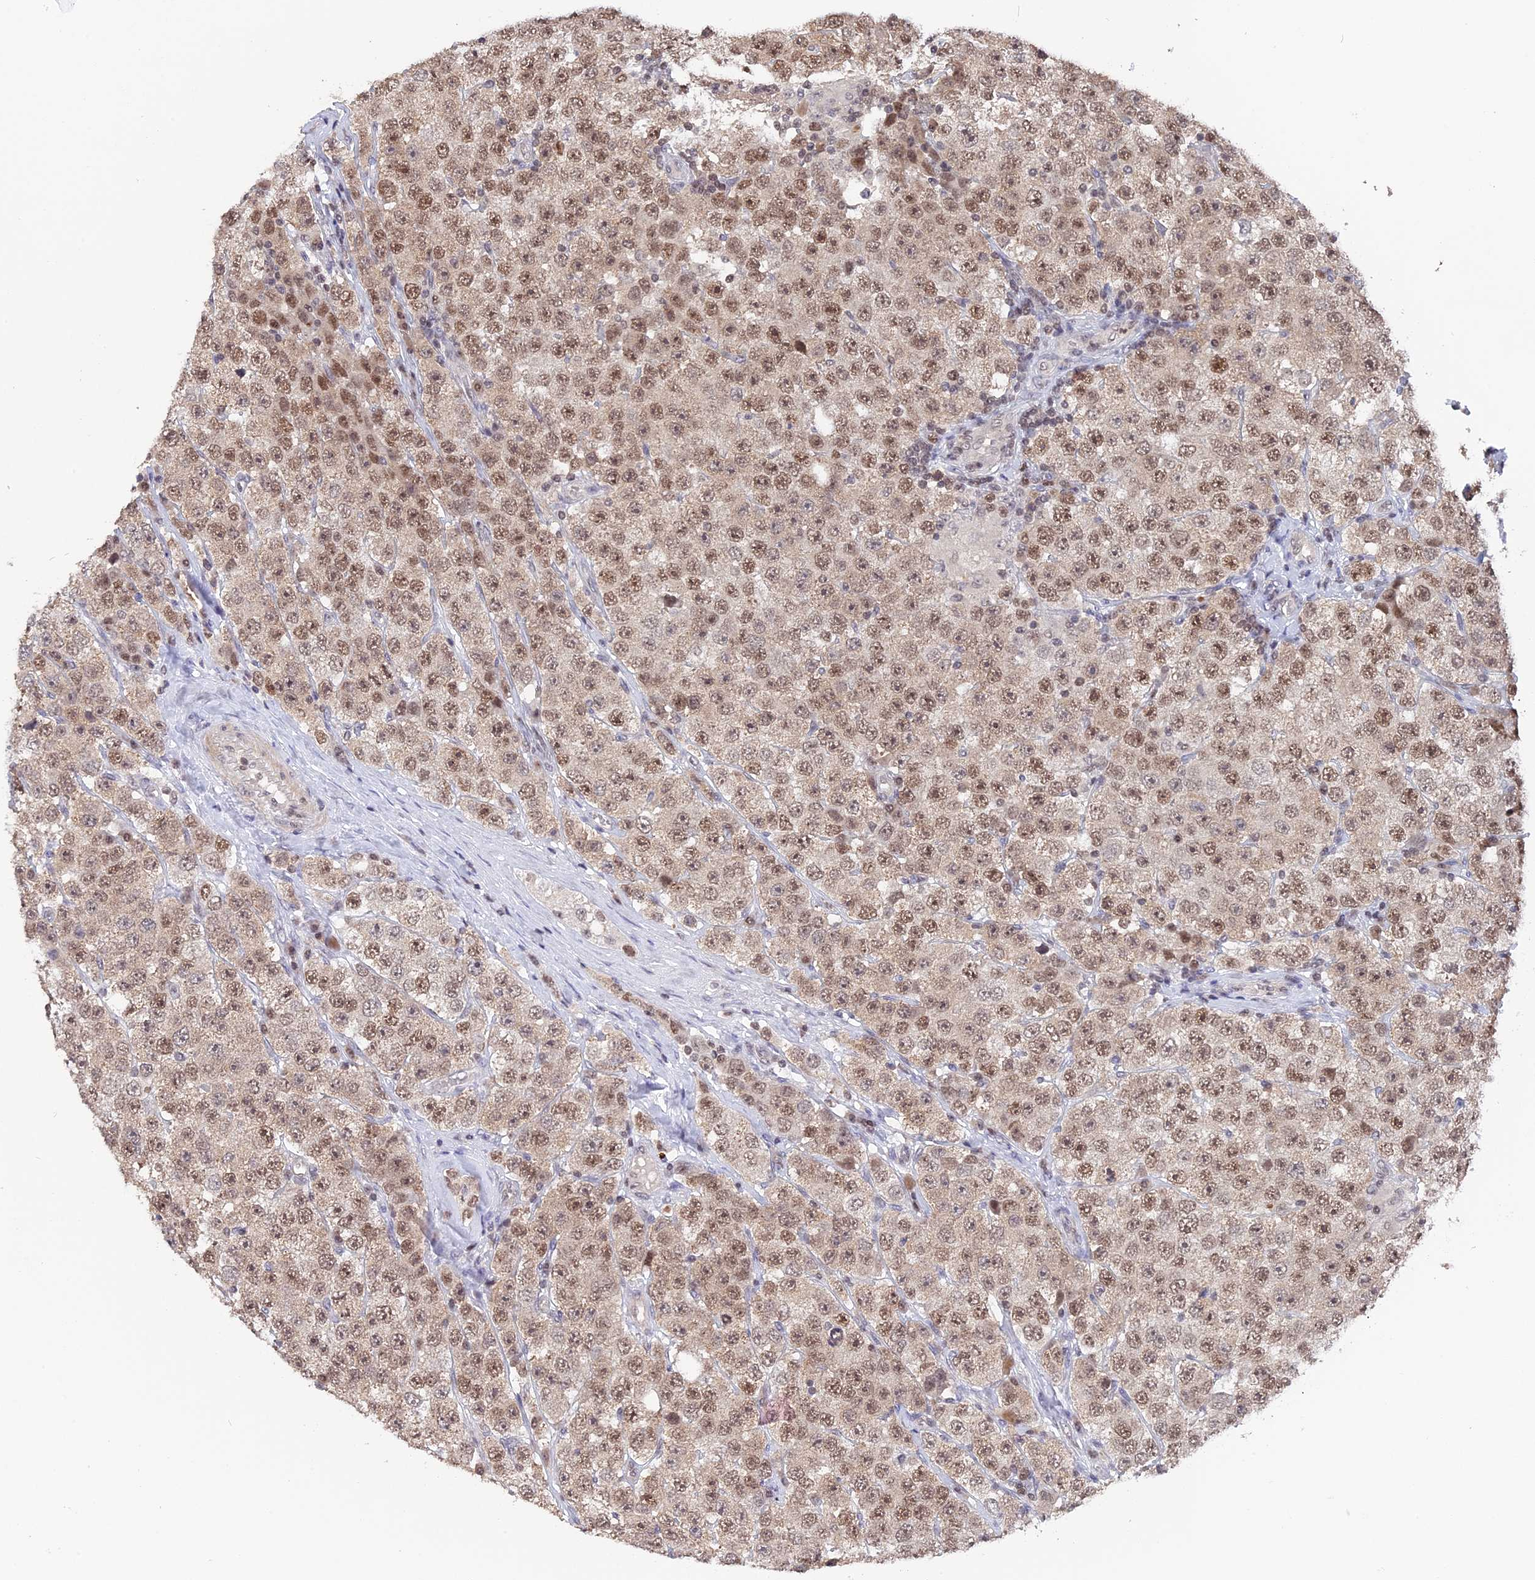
{"staining": {"intensity": "moderate", "quantity": ">75%", "location": "nuclear"}, "tissue": "testis cancer", "cell_type": "Tumor cells", "image_type": "cancer", "snomed": [{"axis": "morphology", "description": "Seminoma, NOS"}, {"axis": "topography", "description": "Testis"}], "caption": "The histopathology image reveals immunohistochemical staining of testis cancer. There is moderate nuclear staining is appreciated in about >75% of tumor cells.", "gene": "RFC5", "patient": {"sex": "male", "age": 28}}